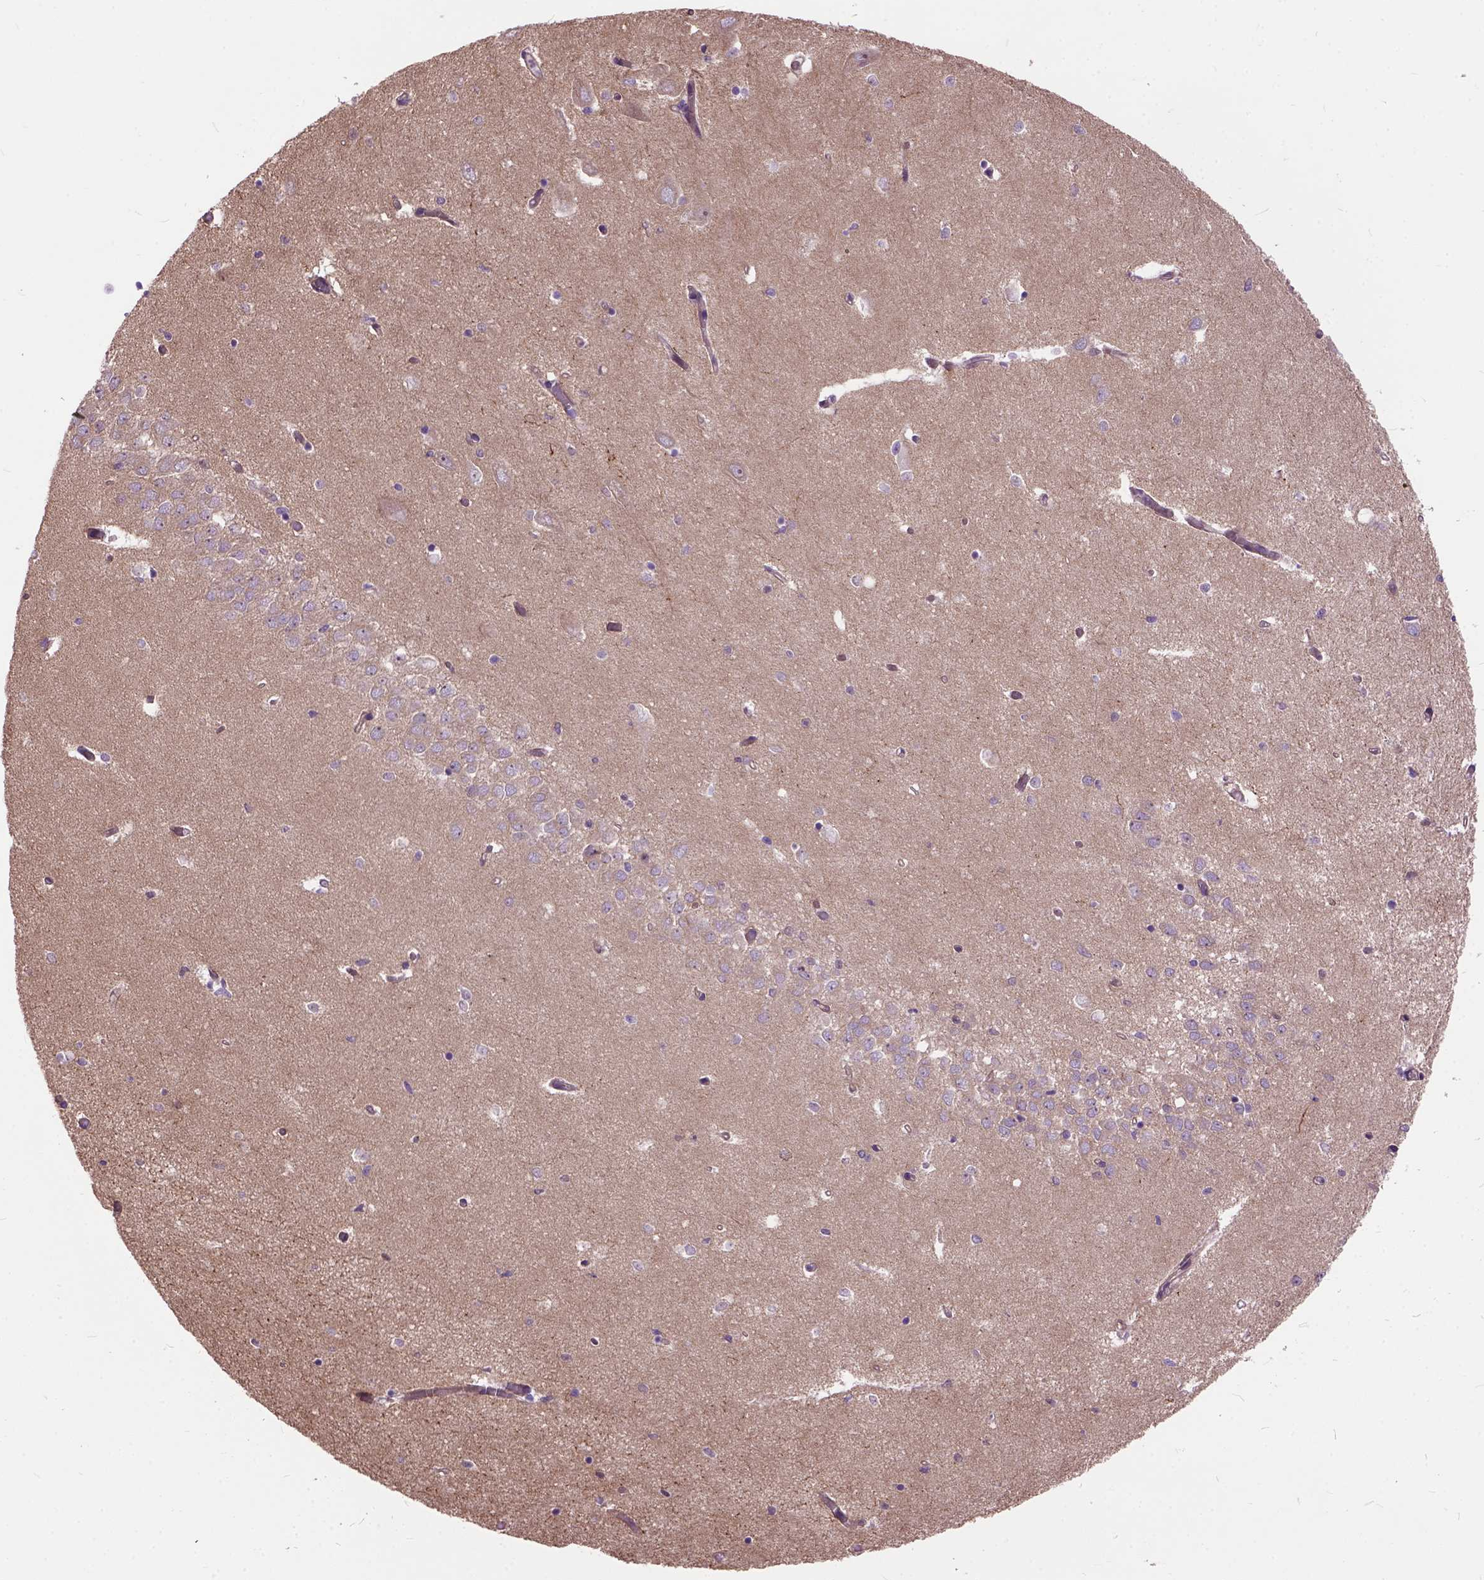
{"staining": {"intensity": "negative", "quantity": "none", "location": "none"}, "tissue": "hippocampus", "cell_type": "Glial cells", "image_type": "normal", "snomed": [{"axis": "morphology", "description": "Normal tissue, NOS"}, {"axis": "topography", "description": "Hippocampus"}], "caption": "Immunohistochemistry (IHC) histopathology image of unremarkable hippocampus stained for a protein (brown), which displays no expression in glial cells. (Brightfield microscopy of DAB (3,3'-diaminobenzidine) immunohistochemistry (IHC) at high magnification).", "gene": "MAPT", "patient": {"sex": "female", "age": 64}}